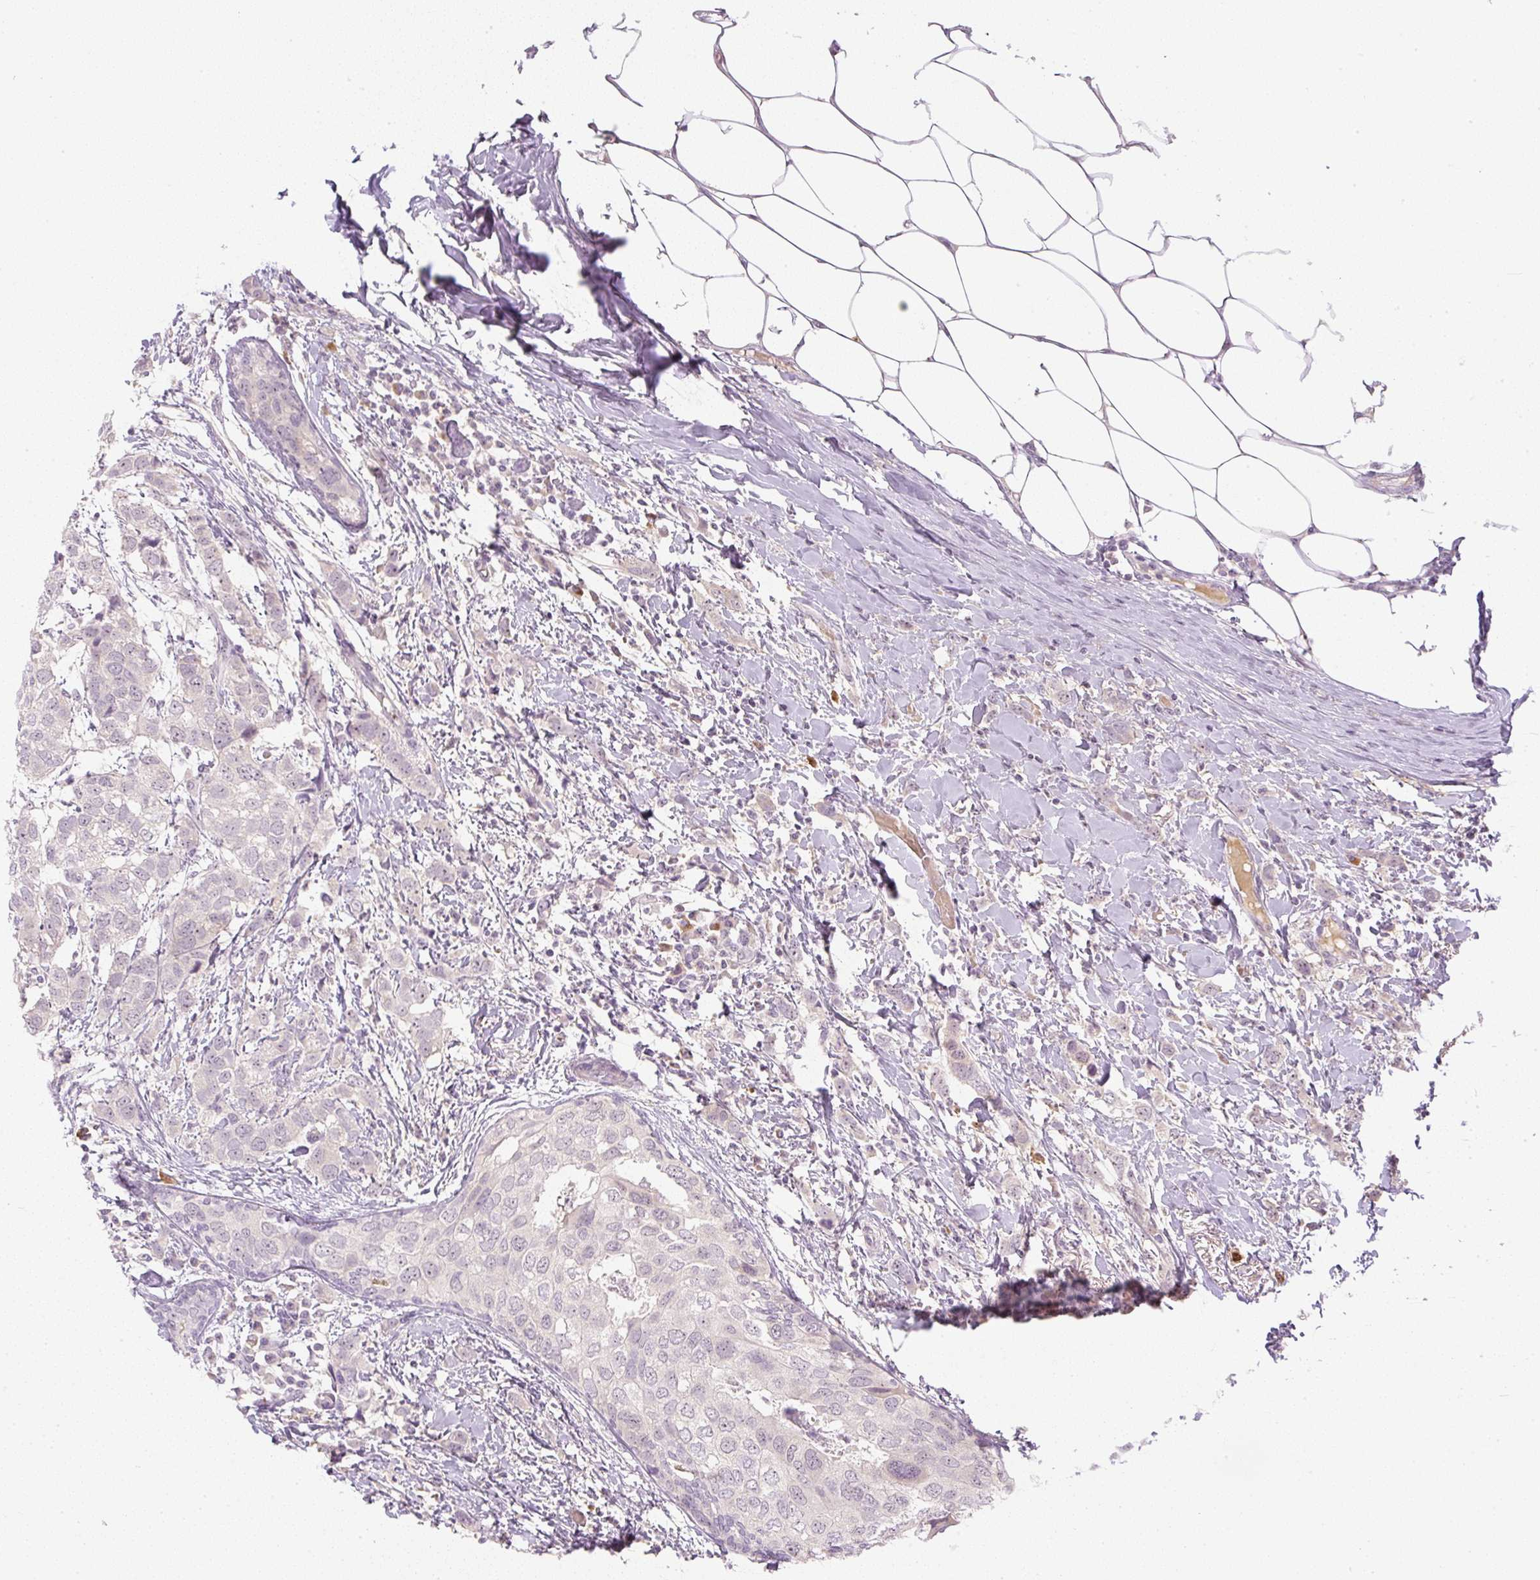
{"staining": {"intensity": "weak", "quantity": "<25%", "location": "nuclear"}, "tissue": "breast cancer", "cell_type": "Tumor cells", "image_type": "cancer", "snomed": [{"axis": "morphology", "description": "Duct carcinoma"}, {"axis": "topography", "description": "Breast"}], "caption": "Intraductal carcinoma (breast) was stained to show a protein in brown. There is no significant expression in tumor cells.", "gene": "AAR2", "patient": {"sex": "female", "age": 50}}